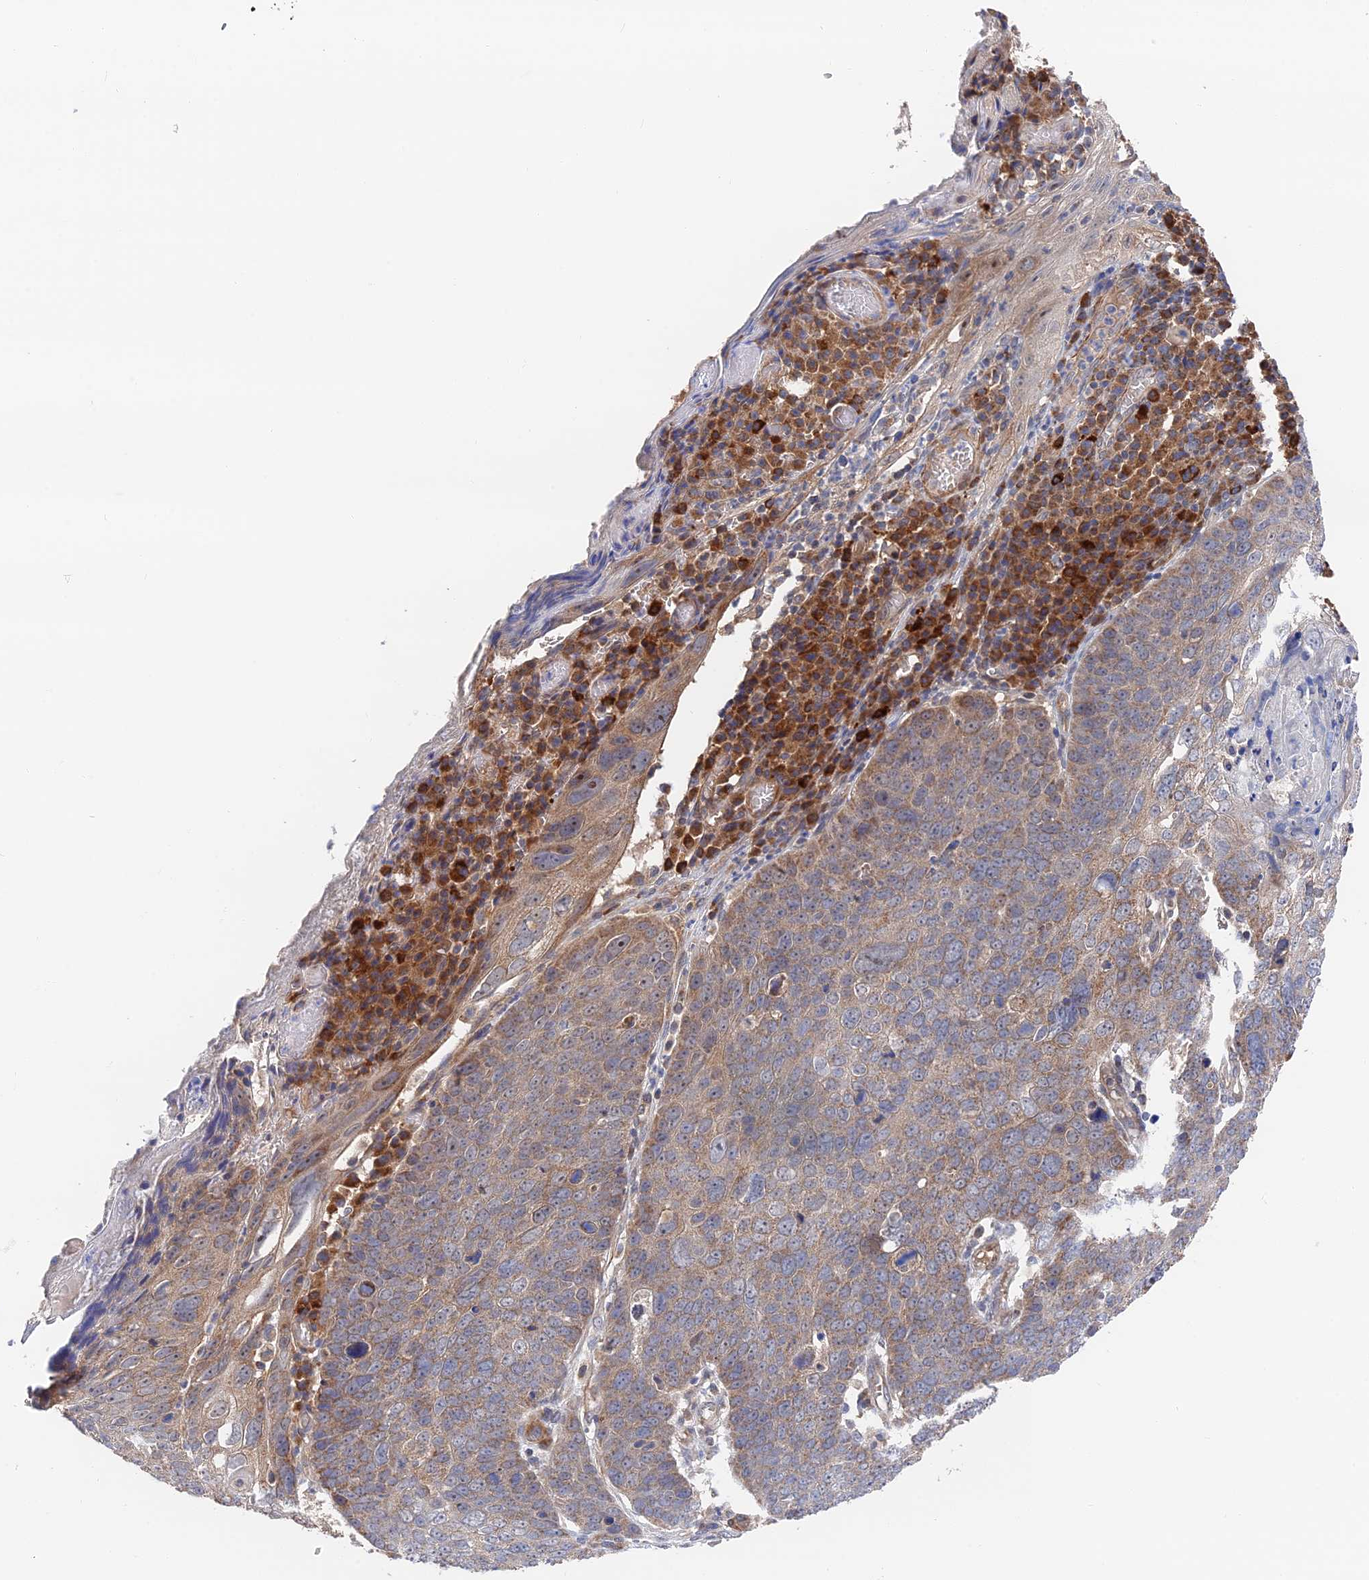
{"staining": {"intensity": "weak", "quantity": "25%-75%", "location": "cytoplasmic/membranous"}, "tissue": "skin cancer", "cell_type": "Tumor cells", "image_type": "cancer", "snomed": [{"axis": "morphology", "description": "Squamous cell carcinoma, NOS"}, {"axis": "topography", "description": "Skin"}], "caption": "A brown stain highlights weak cytoplasmic/membranous positivity of a protein in squamous cell carcinoma (skin) tumor cells. The staining is performed using DAB (3,3'-diaminobenzidine) brown chromogen to label protein expression. The nuclei are counter-stained blue using hematoxylin.", "gene": "ZNF320", "patient": {"sex": "male", "age": 71}}